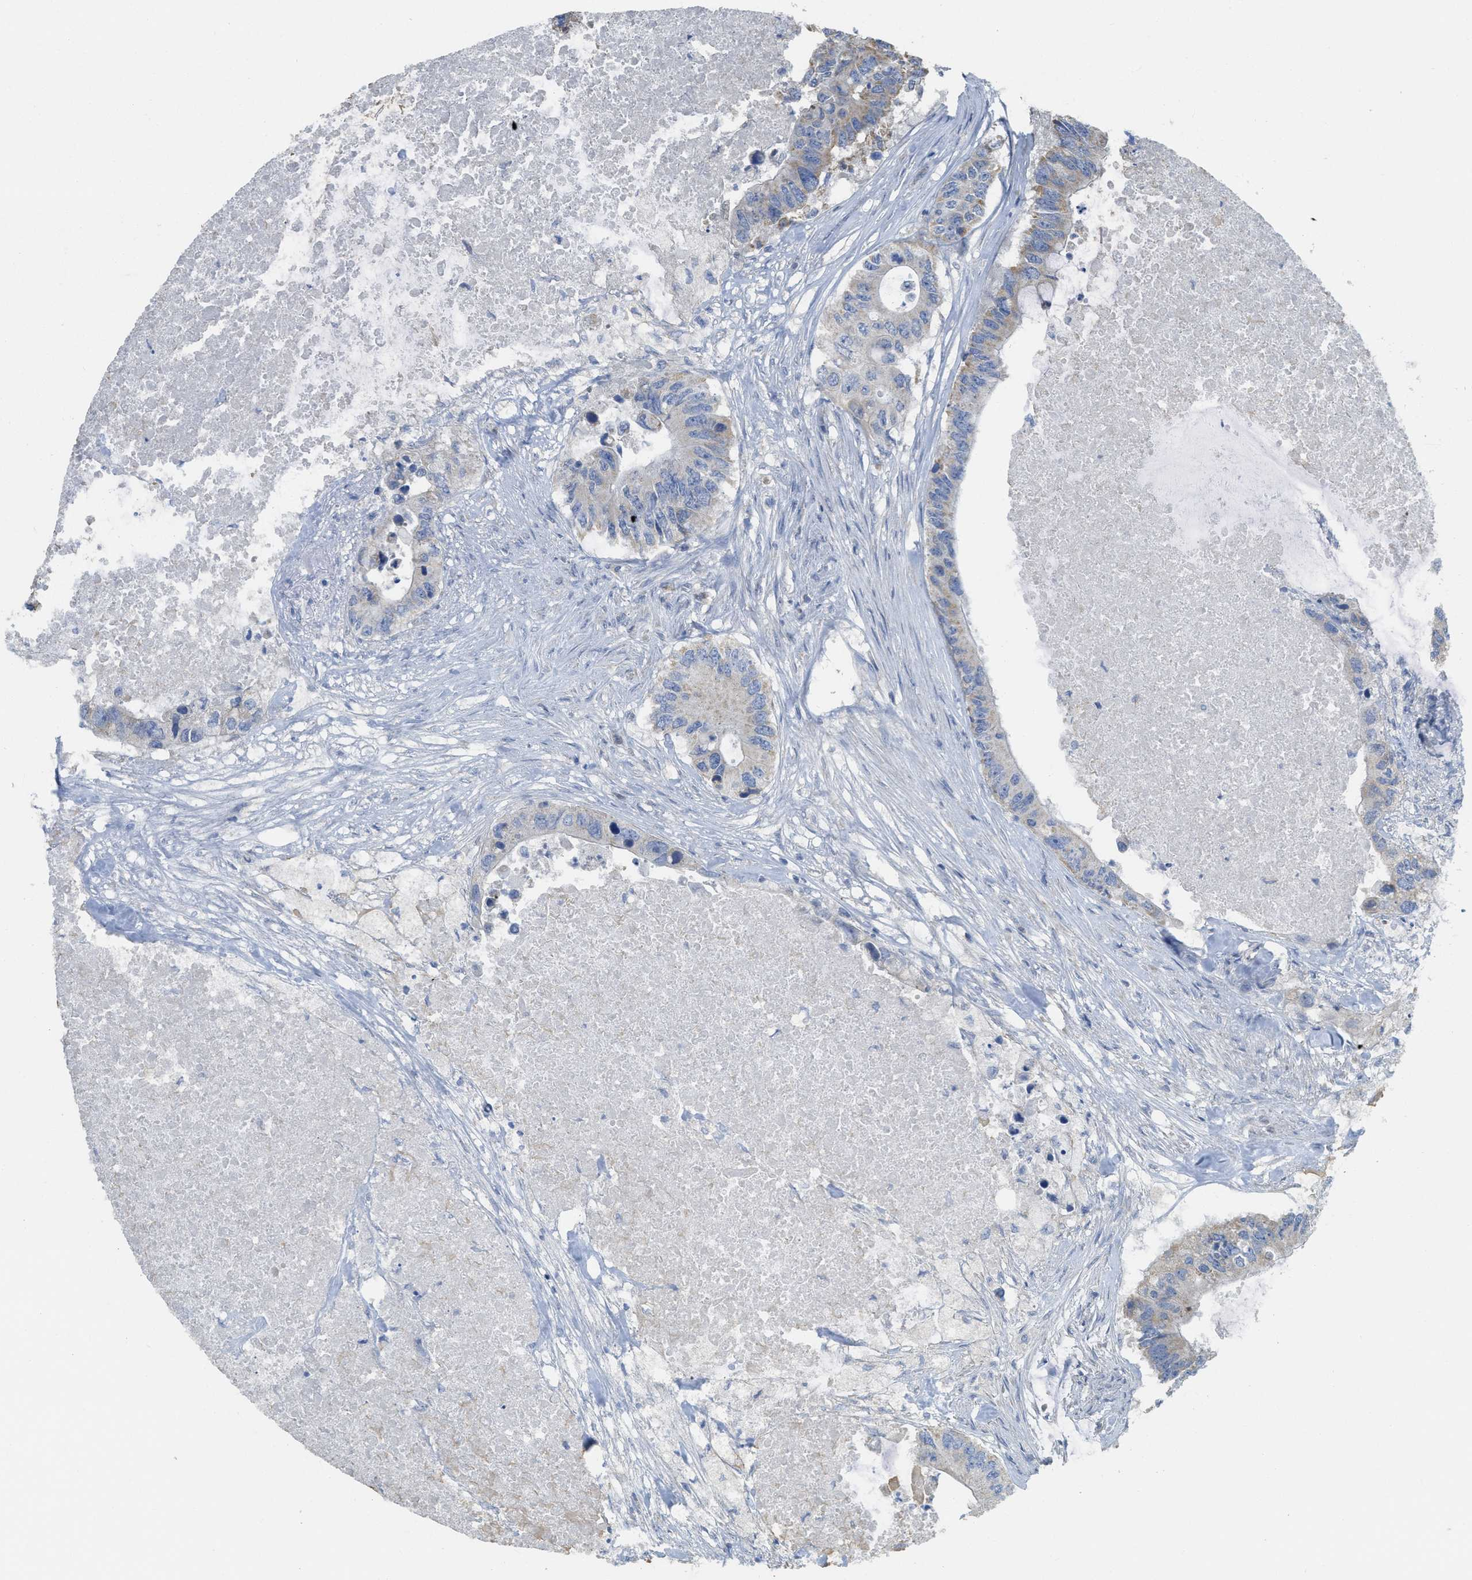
{"staining": {"intensity": "moderate", "quantity": "<25%", "location": "cytoplasmic/membranous"}, "tissue": "colorectal cancer", "cell_type": "Tumor cells", "image_type": "cancer", "snomed": [{"axis": "morphology", "description": "Adenocarcinoma, NOS"}, {"axis": "topography", "description": "Colon"}], "caption": "An IHC image of neoplastic tissue is shown. Protein staining in brown labels moderate cytoplasmic/membranous positivity in colorectal cancer within tumor cells. Ihc stains the protein of interest in brown and the nuclei are stained blue.", "gene": "SFXN2", "patient": {"sex": "male", "age": 71}}